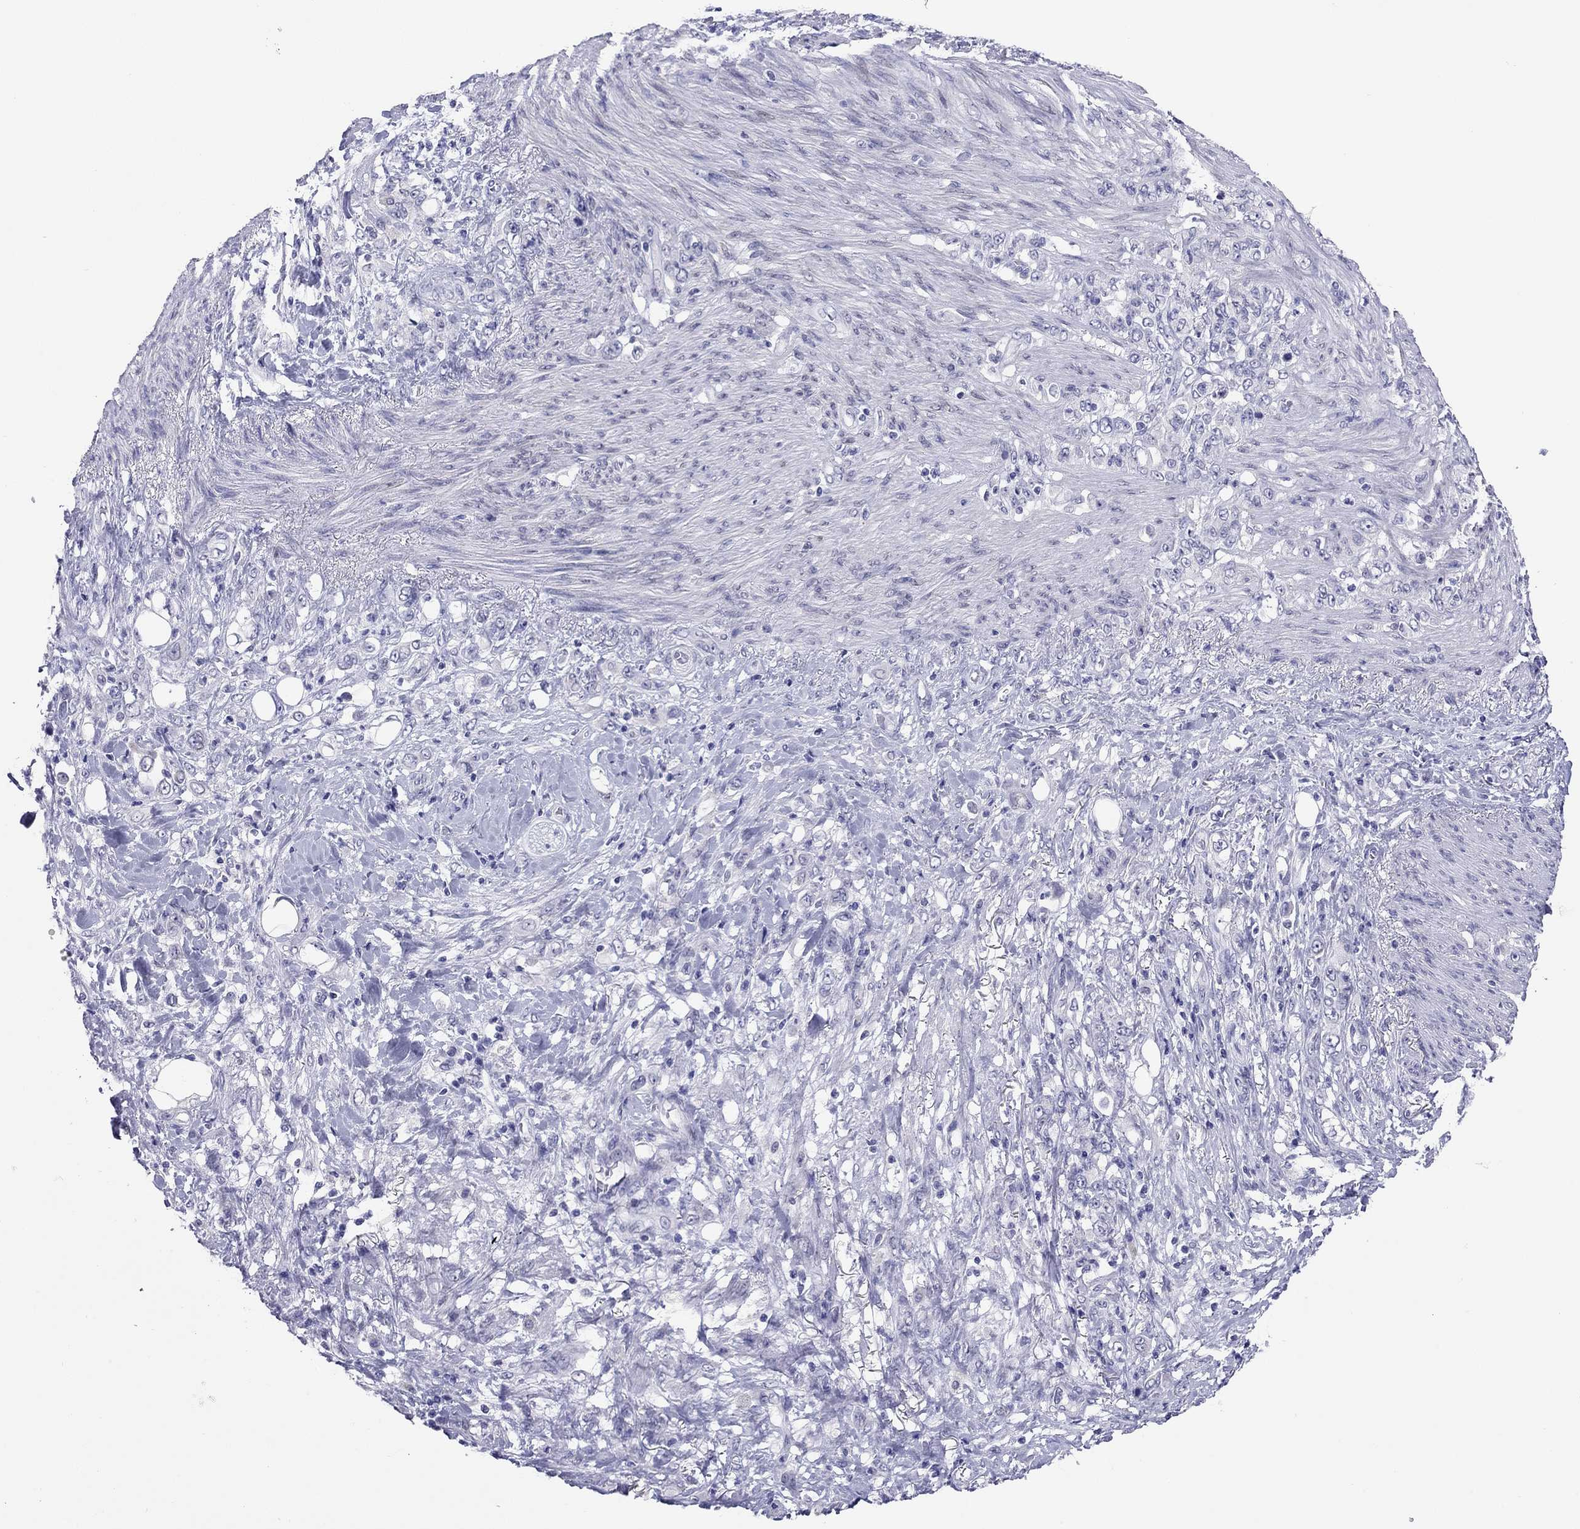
{"staining": {"intensity": "negative", "quantity": "none", "location": "none"}, "tissue": "stomach cancer", "cell_type": "Tumor cells", "image_type": "cancer", "snomed": [{"axis": "morphology", "description": "Adenocarcinoma, NOS"}, {"axis": "topography", "description": "Stomach"}], "caption": "DAB immunohistochemical staining of stomach cancer (adenocarcinoma) shows no significant expression in tumor cells. (Brightfield microscopy of DAB (3,3'-diaminobenzidine) immunohistochemistry at high magnification).", "gene": "ARMC12", "patient": {"sex": "female", "age": 79}}